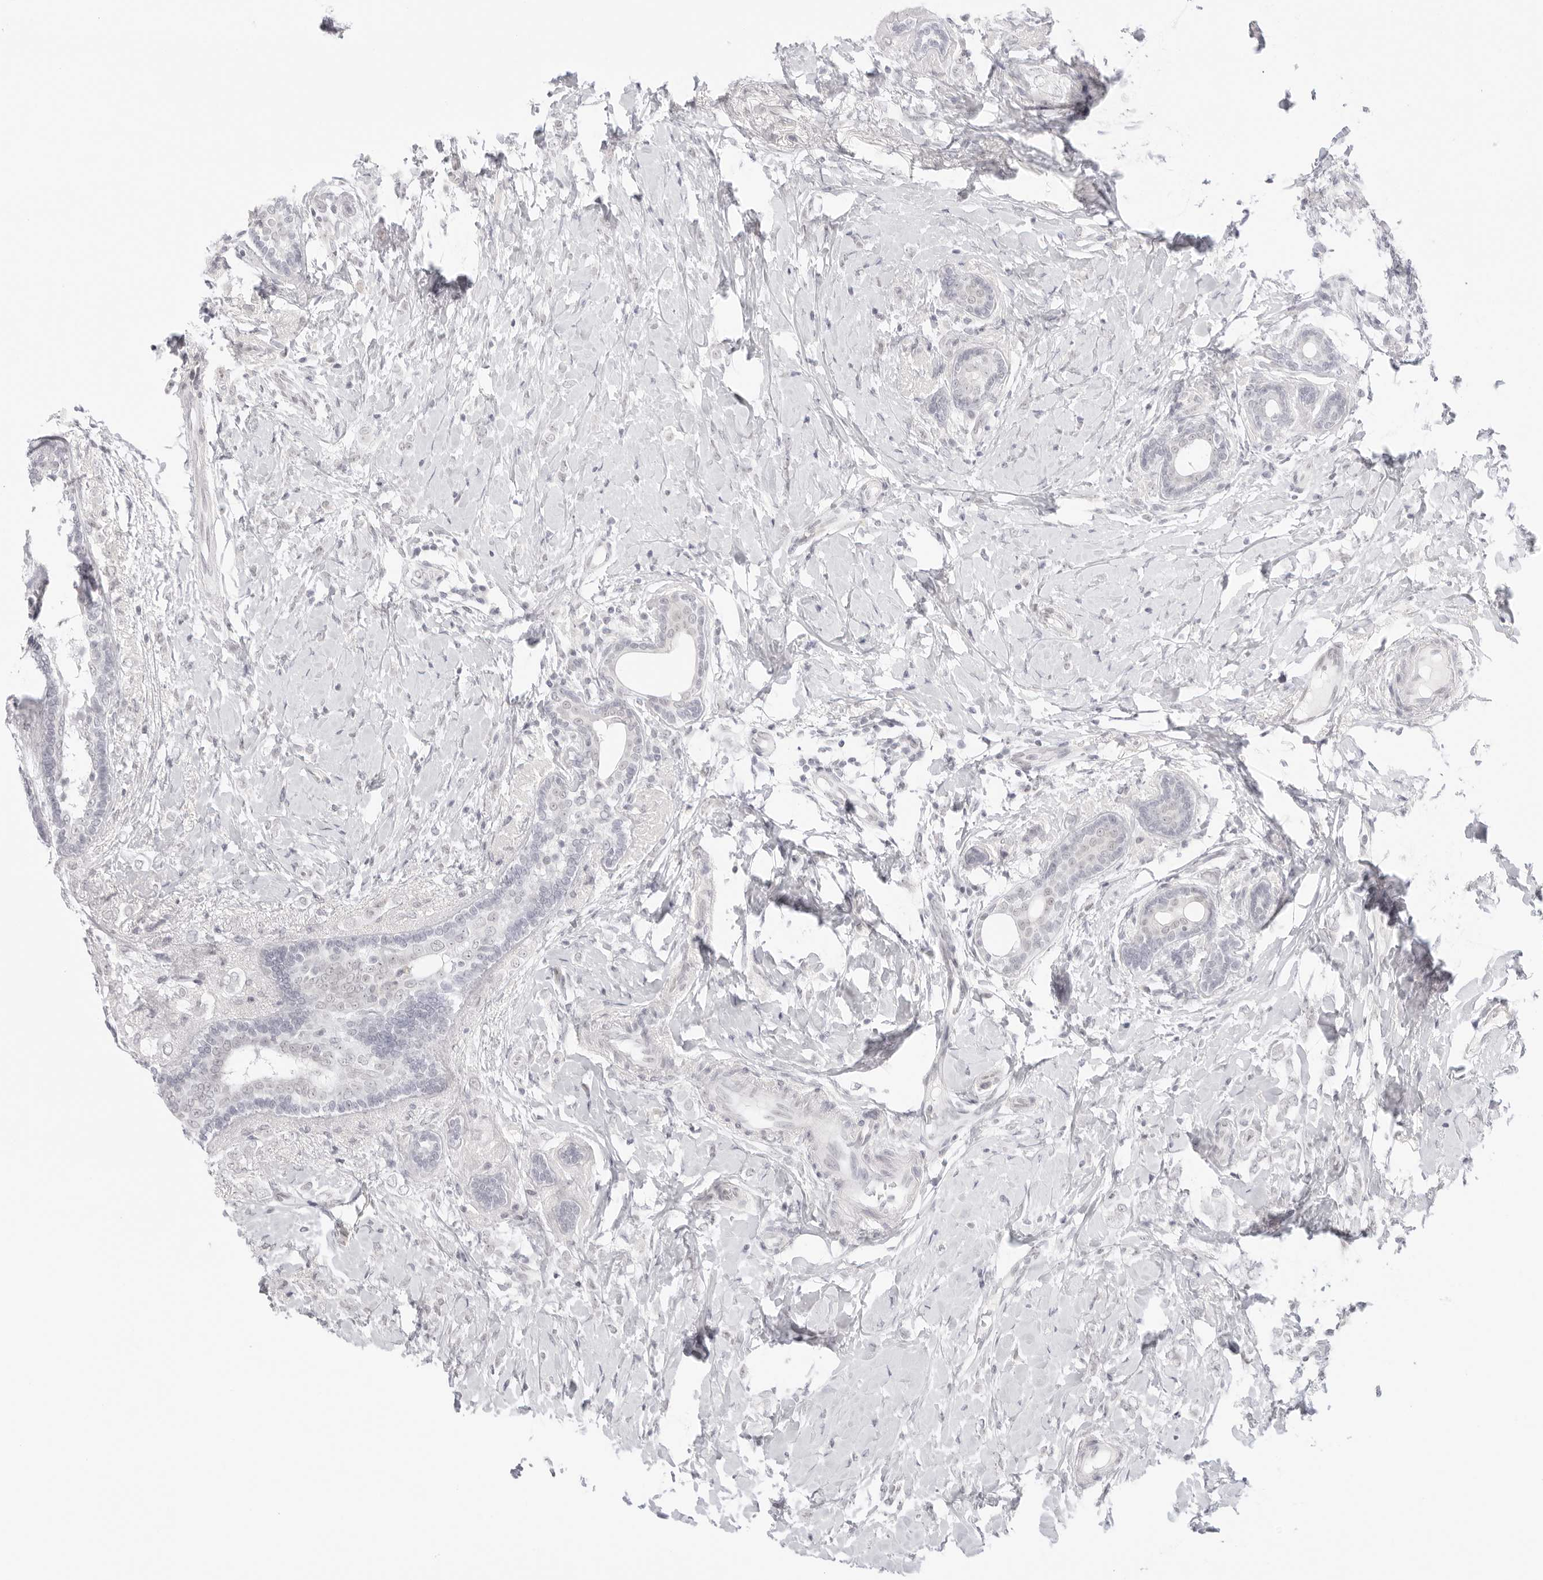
{"staining": {"intensity": "negative", "quantity": "none", "location": "none"}, "tissue": "breast cancer", "cell_type": "Tumor cells", "image_type": "cancer", "snomed": [{"axis": "morphology", "description": "Normal tissue, NOS"}, {"axis": "morphology", "description": "Lobular carcinoma"}, {"axis": "topography", "description": "Breast"}], "caption": "A high-resolution micrograph shows immunohistochemistry staining of lobular carcinoma (breast), which demonstrates no significant staining in tumor cells.", "gene": "MED18", "patient": {"sex": "female", "age": 47}}